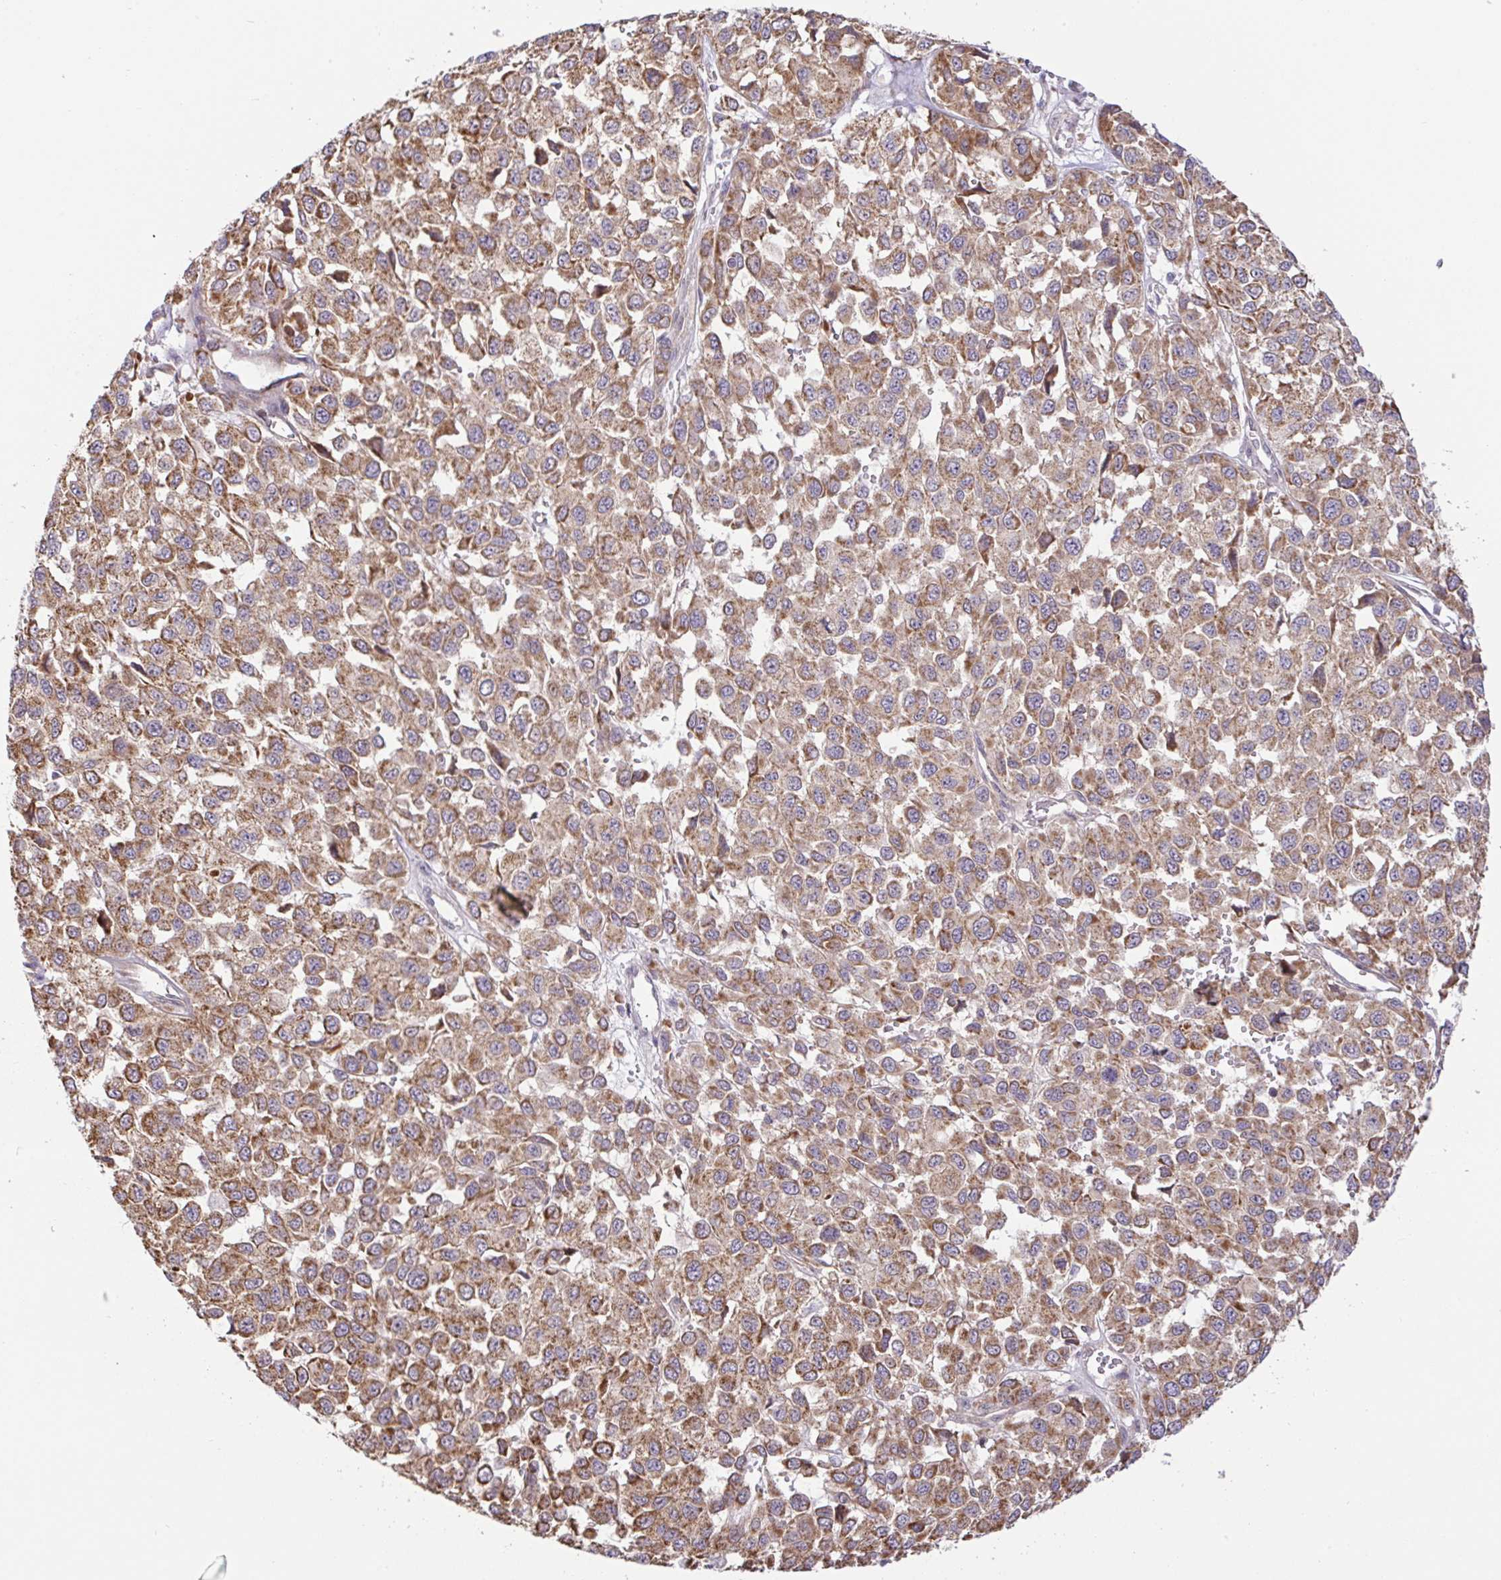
{"staining": {"intensity": "moderate", "quantity": ">75%", "location": "cytoplasmic/membranous"}, "tissue": "melanoma", "cell_type": "Tumor cells", "image_type": "cancer", "snomed": [{"axis": "morphology", "description": "Malignant melanoma, NOS"}, {"axis": "topography", "description": "Skin"}], "caption": "A medium amount of moderate cytoplasmic/membranous staining is identified in approximately >75% of tumor cells in malignant melanoma tissue.", "gene": "DLEU7", "patient": {"sex": "male", "age": 62}}